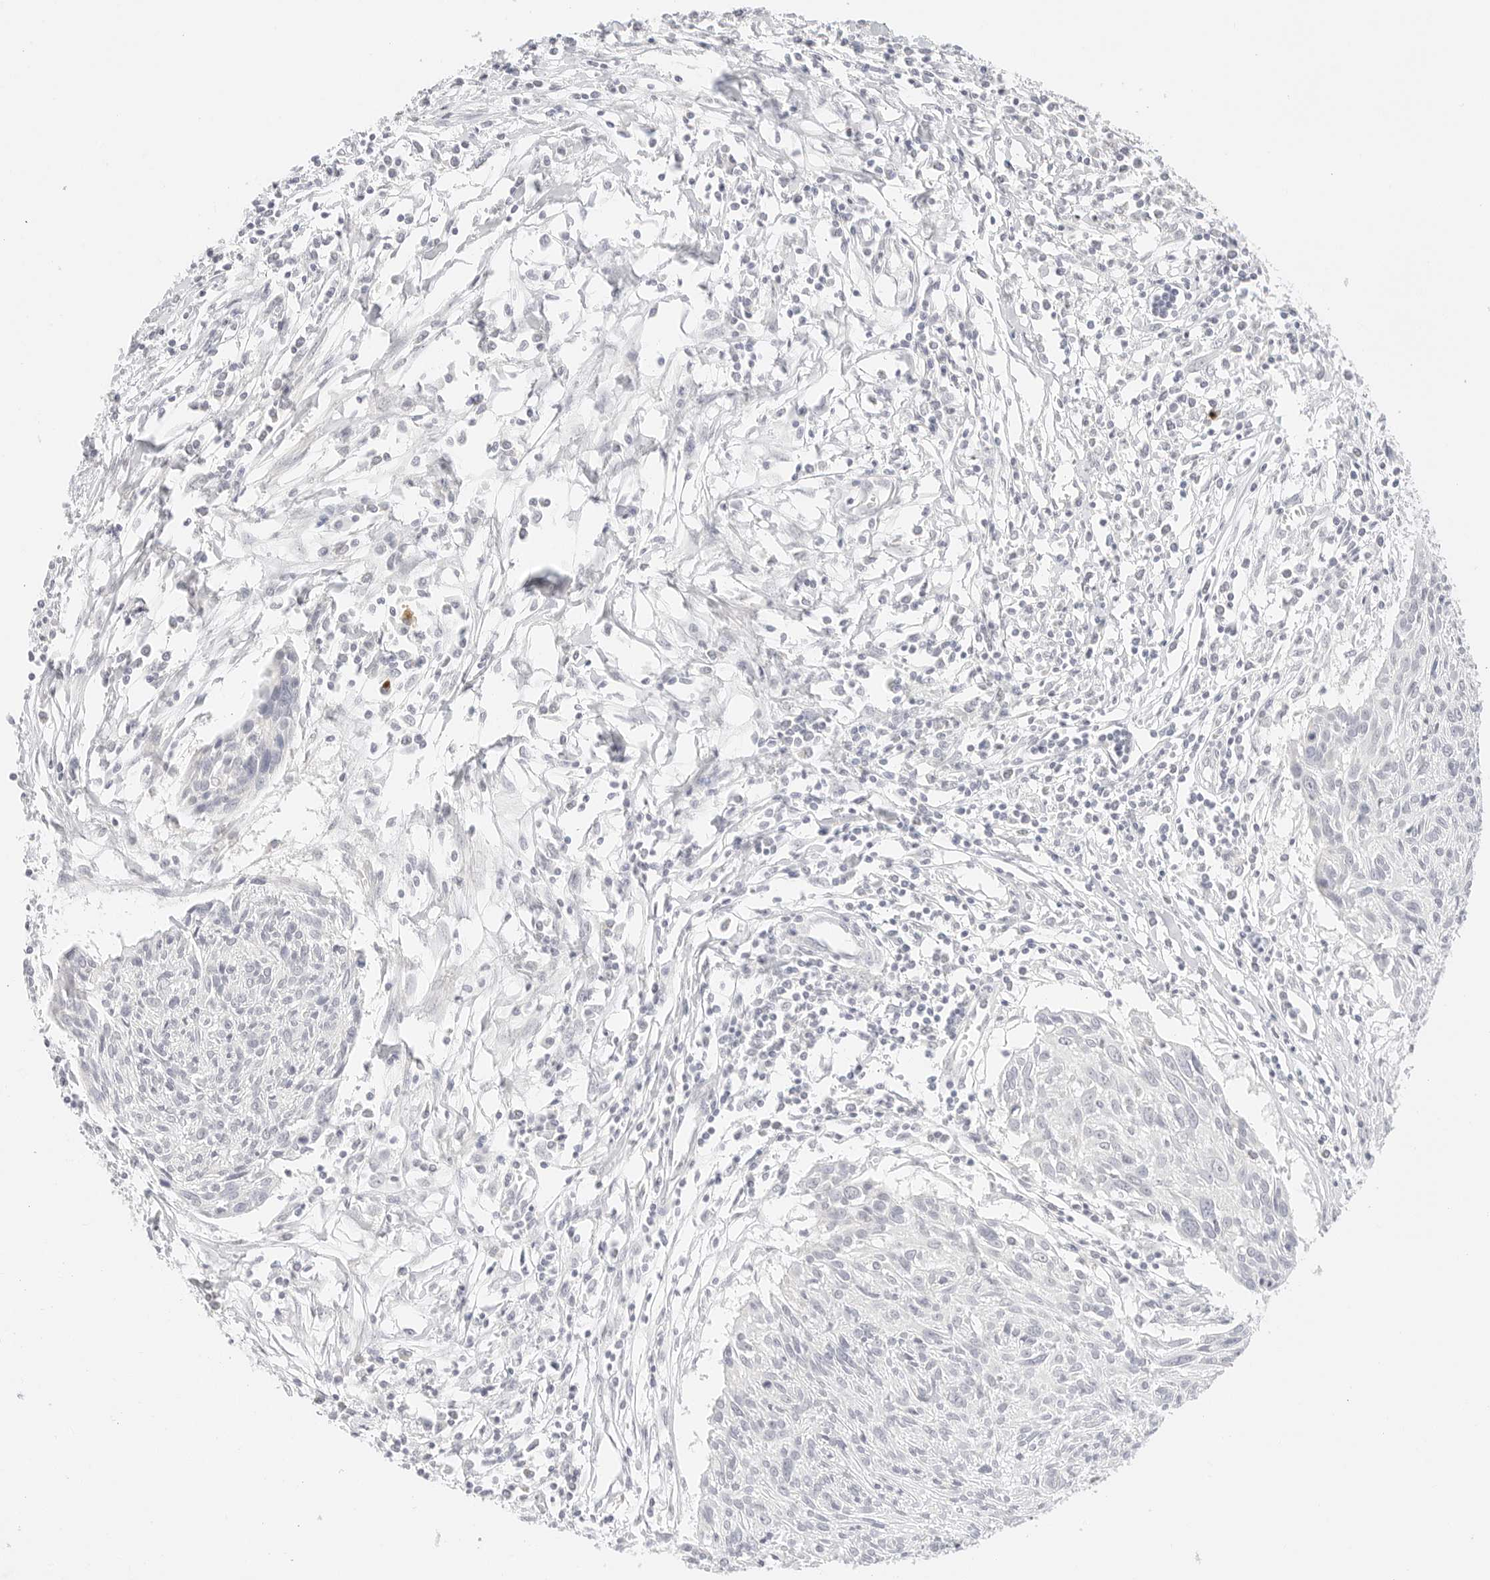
{"staining": {"intensity": "negative", "quantity": "none", "location": "none"}, "tissue": "cervical cancer", "cell_type": "Tumor cells", "image_type": "cancer", "snomed": [{"axis": "morphology", "description": "Squamous cell carcinoma, NOS"}, {"axis": "topography", "description": "Cervix"}], "caption": "This is an IHC image of human cervical cancer. There is no expression in tumor cells.", "gene": "GNAS", "patient": {"sex": "female", "age": 51}}